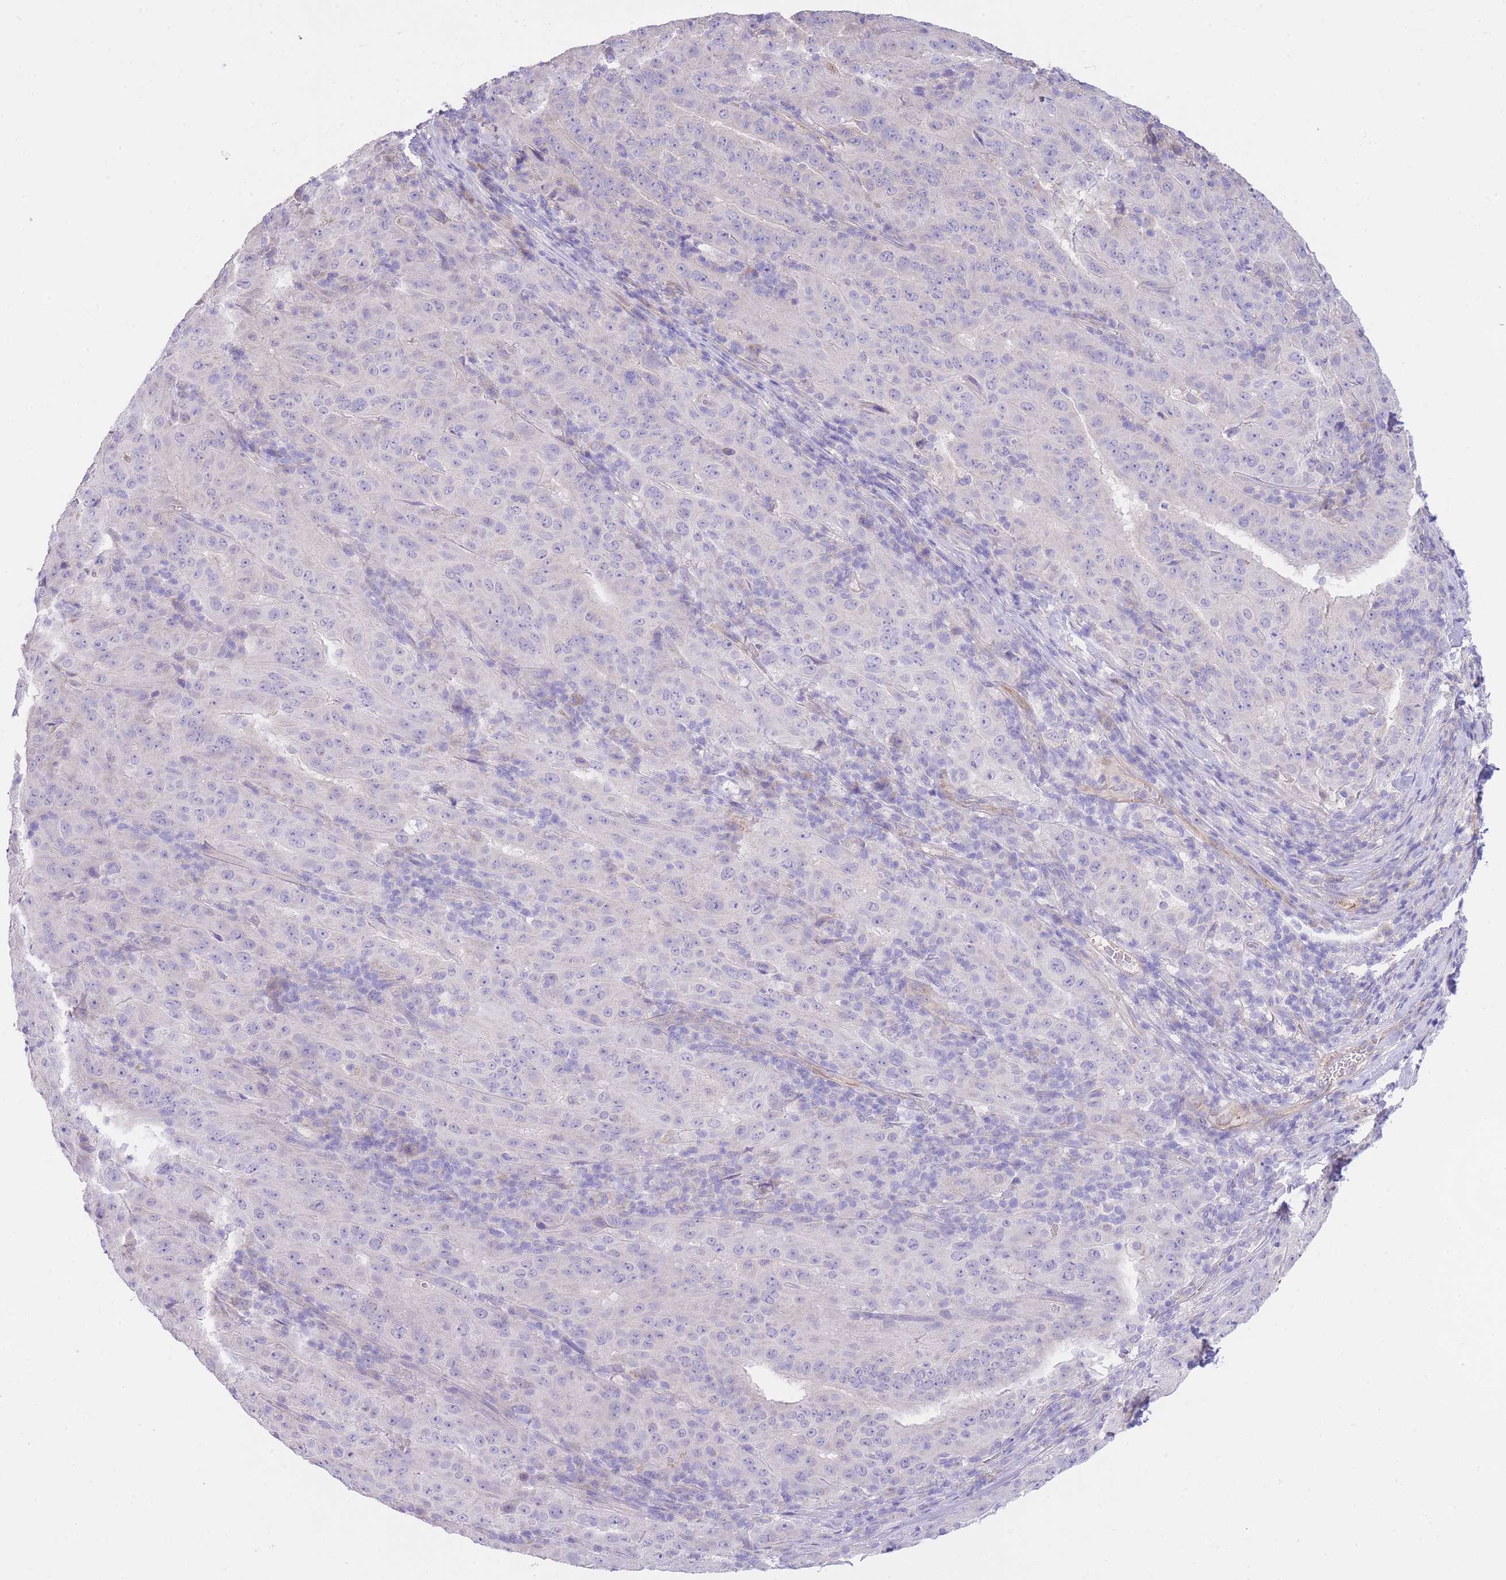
{"staining": {"intensity": "negative", "quantity": "none", "location": "none"}, "tissue": "pancreatic cancer", "cell_type": "Tumor cells", "image_type": "cancer", "snomed": [{"axis": "morphology", "description": "Adenocarcinoma, NOS"}, {"axis": "topography", "description": "Pancreas"}], "caption": "An IHC histopathology image of pancreatic adenocarcinoma is shown. There is no staining in tumor cells of pancreatic adenocarcinoma.", "gene": "PGM1", "patient": {"sex": "male", "age": 63}}